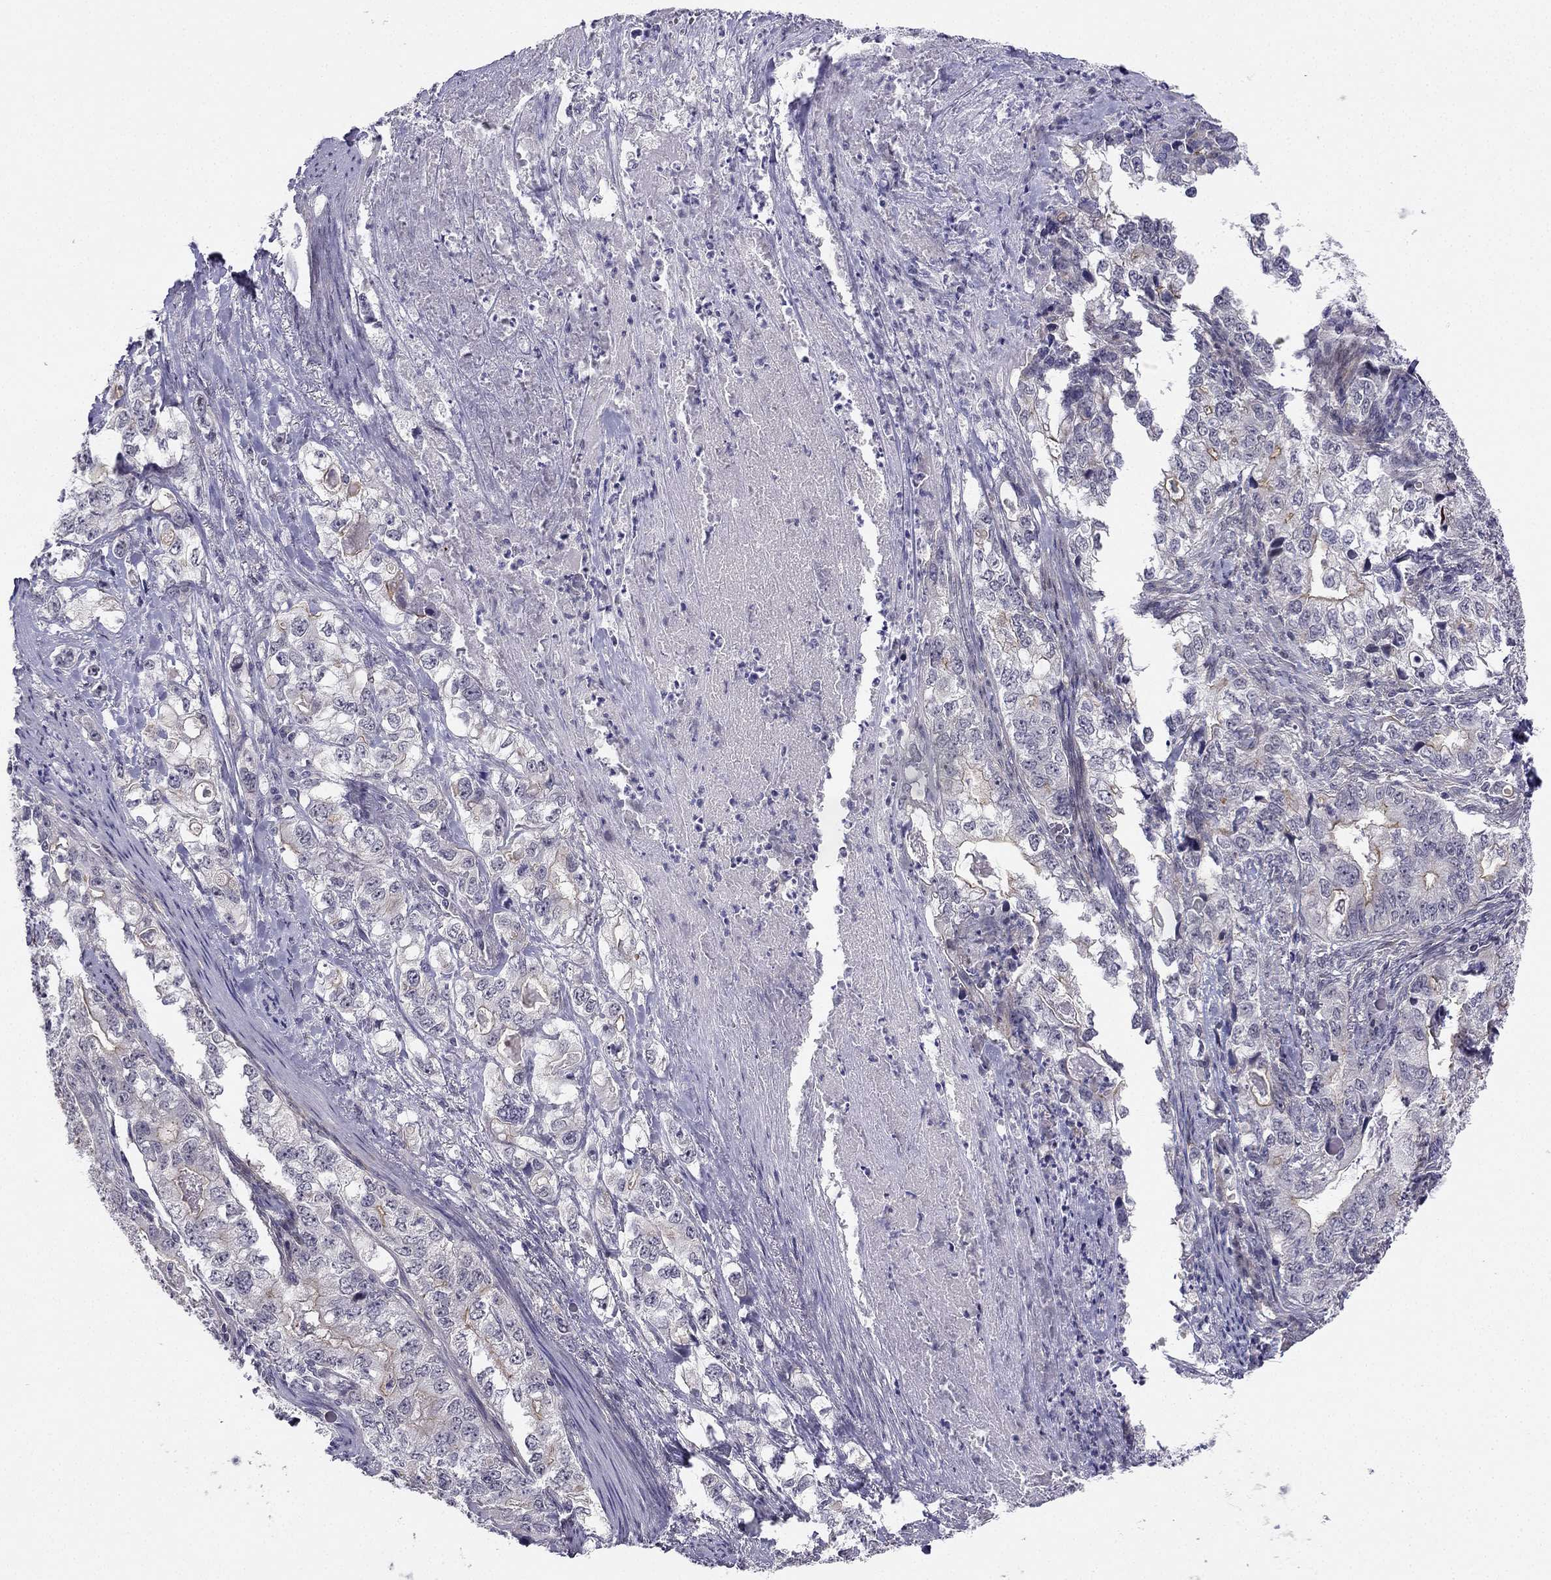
{"staining": {"intensity": "negative", "quantity": "none", "location": "none"}, "tissue": "stomach cancer", "cell_type": "Tumor cells", "image_type": "cancer", "snomed": [{"axis": "morphology", "description": "Adenocarcinoma, NOS"}, {"axis": "topography", "description": "Stomach, lower"}], "caption": "High power microscopy image of an immunohistochemistry (IHC) photomicrograph of stomach cancer, revealing no significant expression in tumor cells.", "gene": "CHST8", "patient": {"sex": "female", "age": 72}}